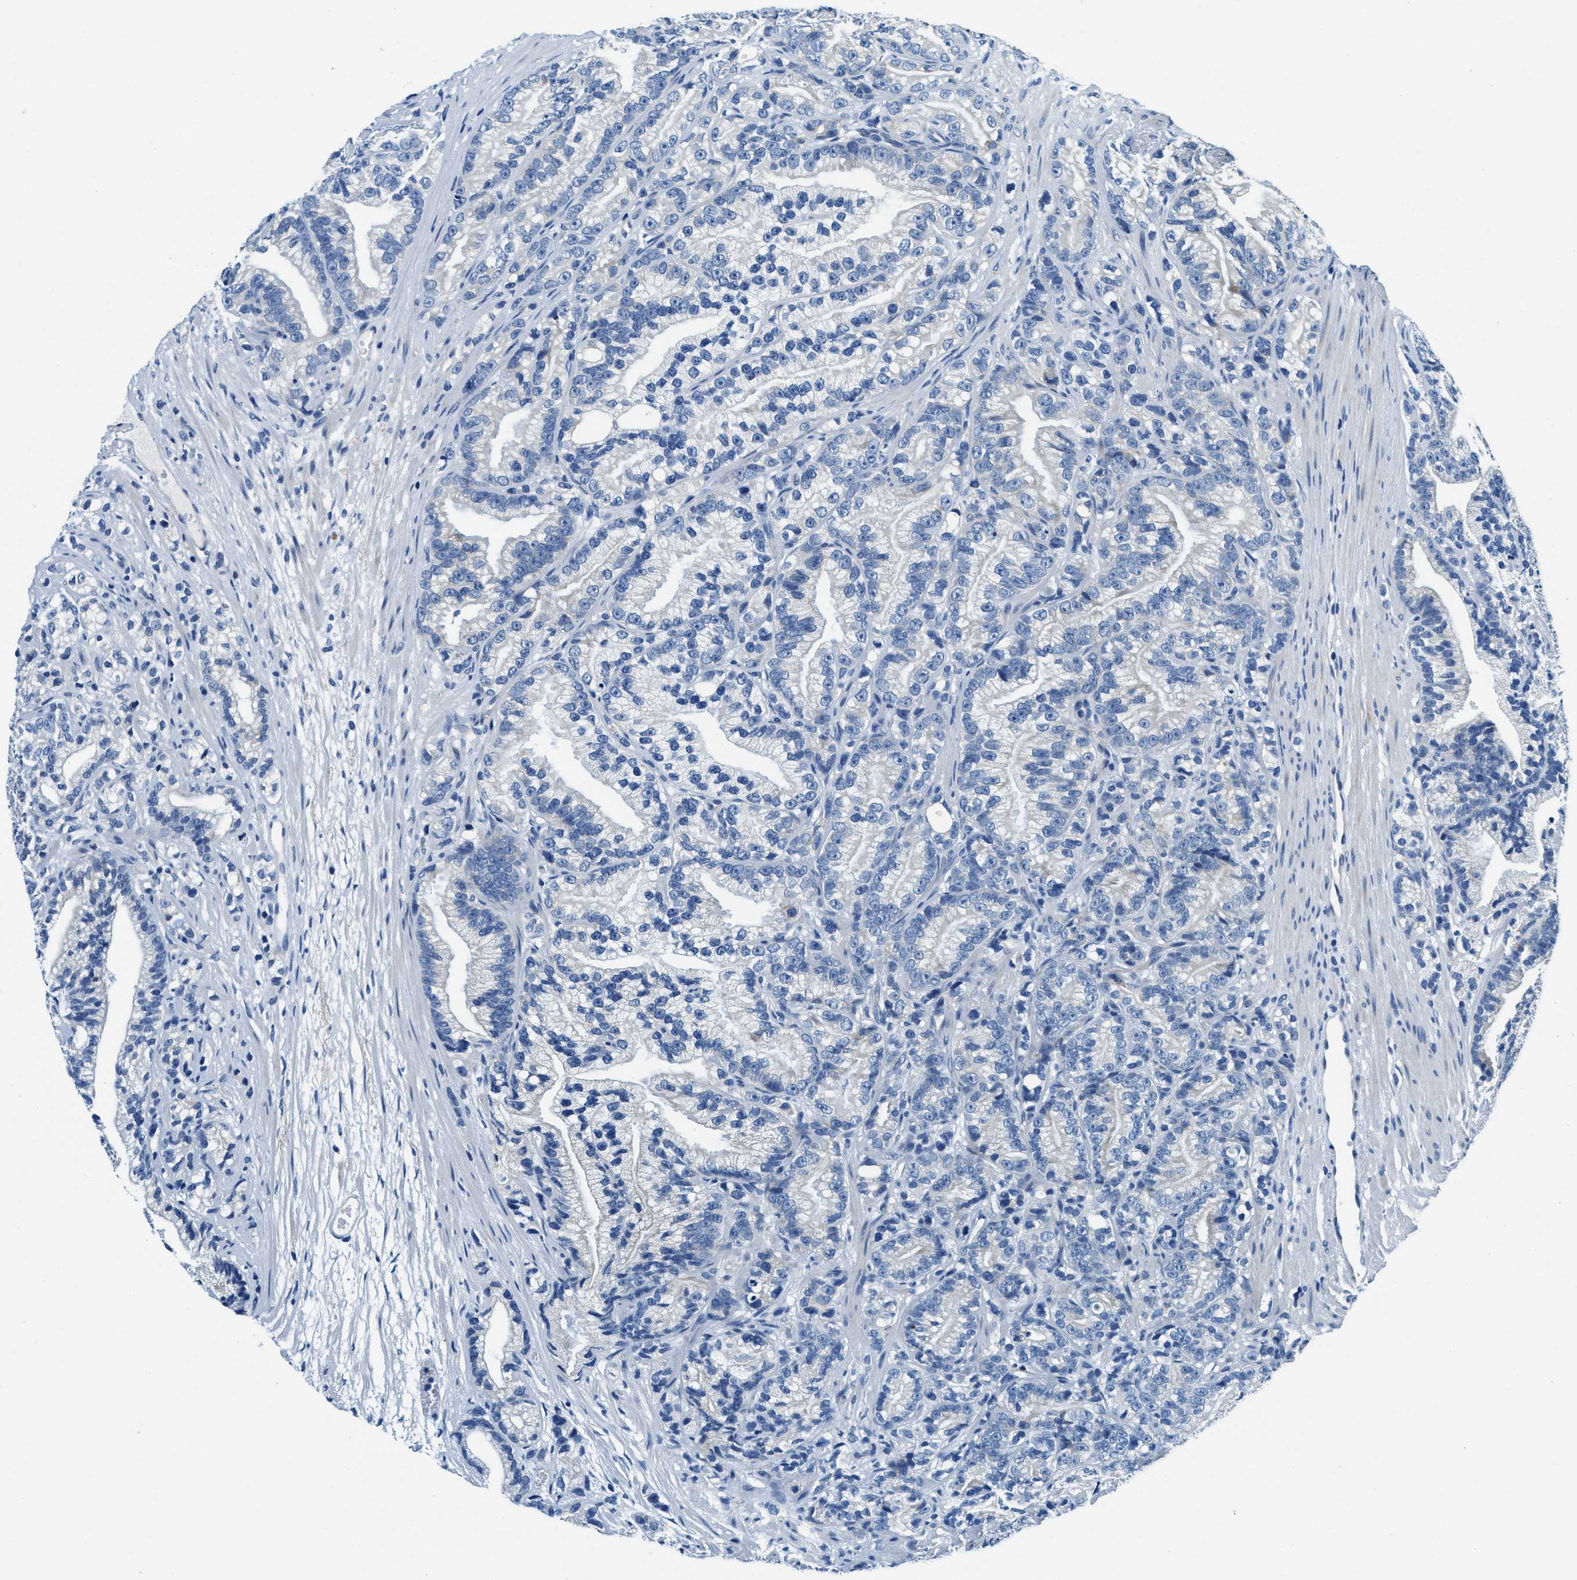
{"staining": {"intensity": "negative", "quantity": "none", "location": "none"}, "tissue": "prostate cancer", "cell_type": "Tumor cells", "image_type": "cancer", "snomed": [{"axis": "morphology", "description": "Adenocarcinoma, Low grade"}, {"axis": "topography", "description": "Prostate"}], "caption": "Immunohistochemistry (IHC) of prostate adenocarcinoma (low-grade) shows no positivity in tumor cells. The staining is performed using DAB (3,3'-diaminobenzidine) brown chromogen with nuclei counter-stained in using hematoxylin.", "gene": "UBAC2", "patient": {"sex": "male", "age": 89}}